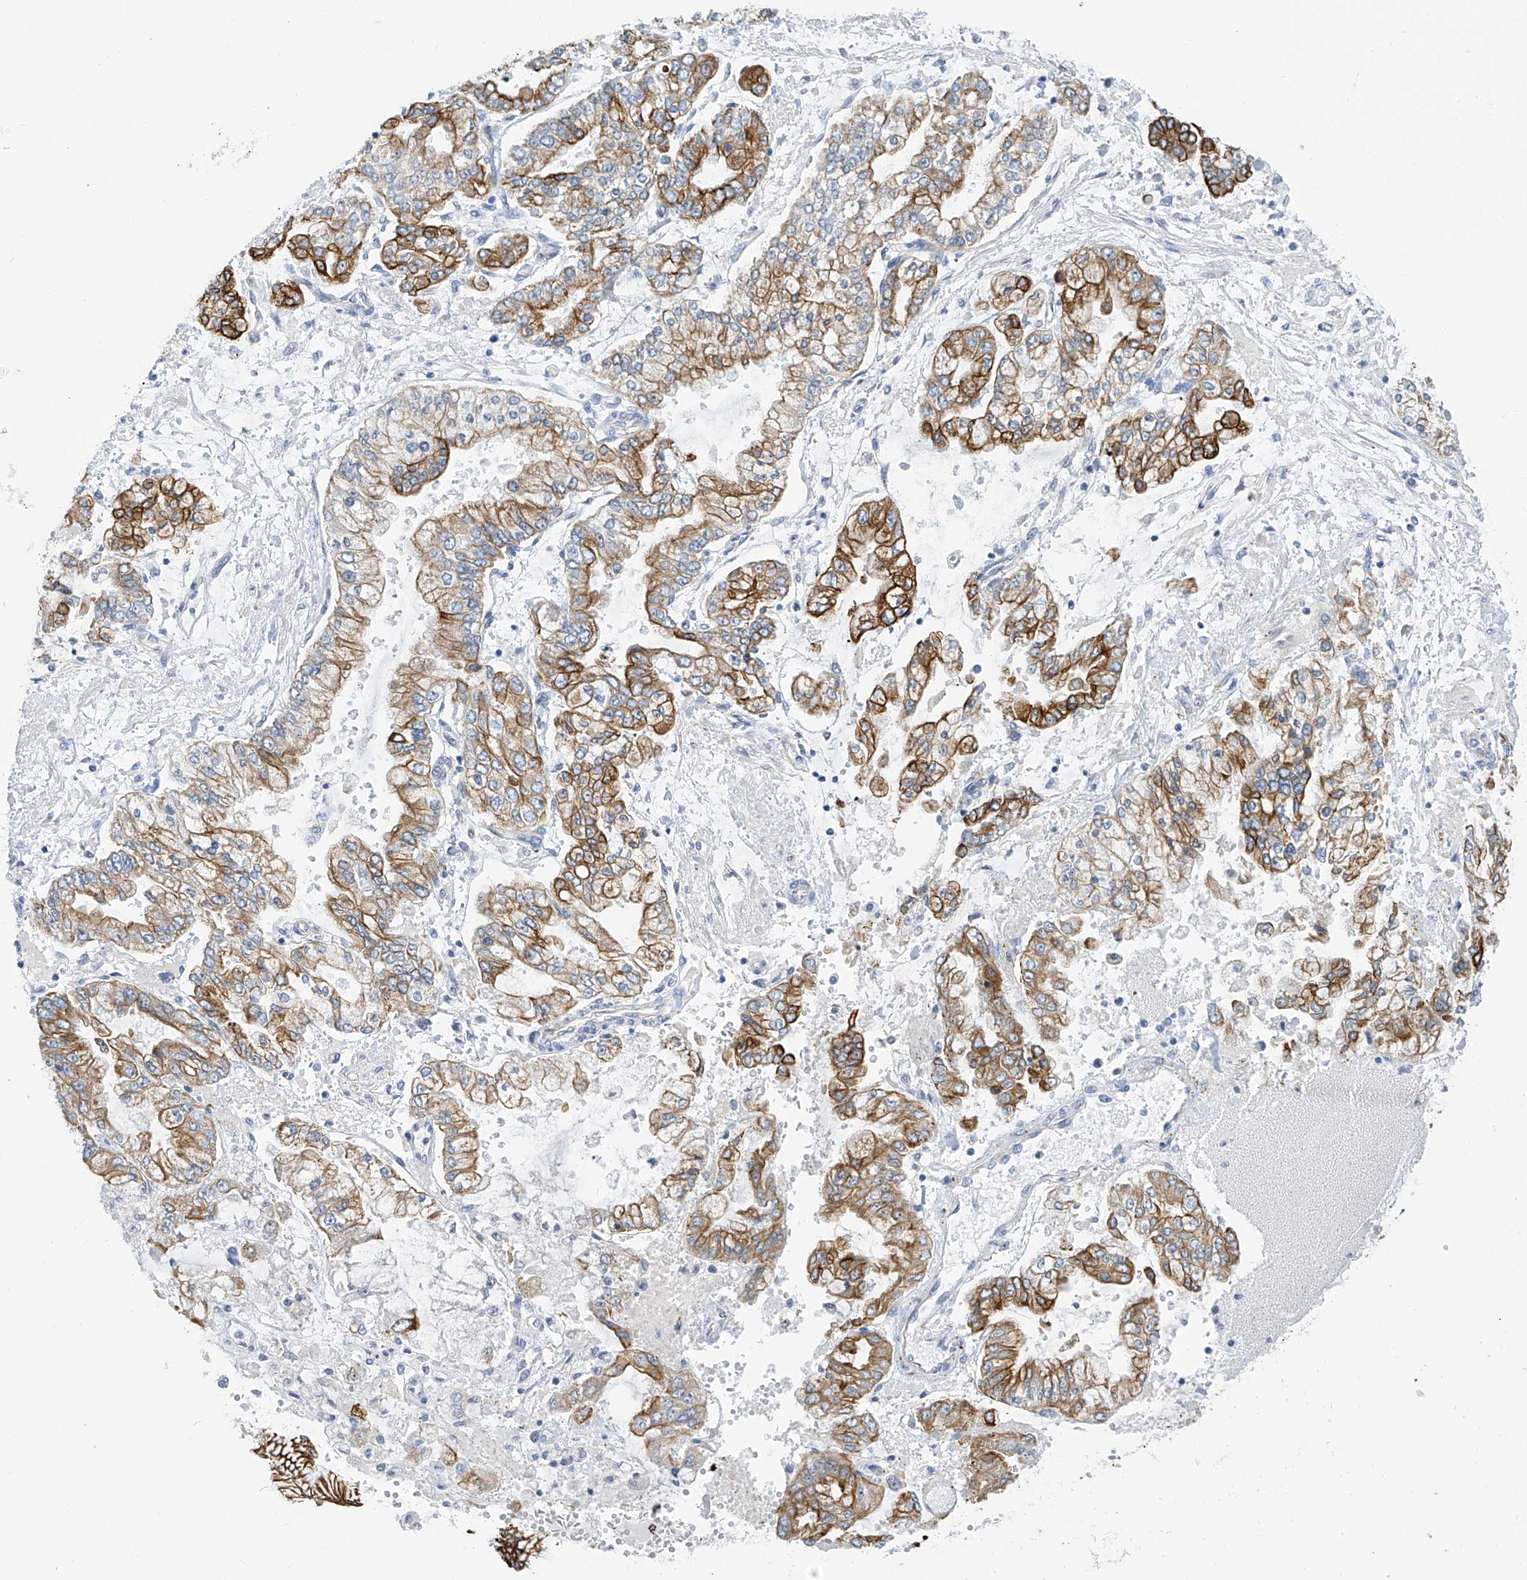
{"staining": {"intensity": "strong", "quantity": "25%-75%", "location": "cytoplasmic/membranous"}, "tissue": "stomach cancer", "cell_type": "Tumor cells", "image_type": "cancer", "snomed": [{"axis": "morphology", "description": "Normal tissue, NOS"}, {"axis": "morphology", "description": "Adenocarcinoma, NOS"}, {"axis": "topography", "description": "Stomach, upper"}, {"axis": "topography", "description": "Stomach"}], "caption": "High-magnification brightfield microscopy of stomach adenocarcinoma stained with DAB (3,3'-diaminobenzidine) (brown) and counterstained with hematoxylin (blue). tumor cells exhibit strong cytoplasmic/membranous expression is appreciated in about25%-75% of cells. (Stains: DAB (3,3'-diaminobenzidine) in brown, nuclei in blue, Microscopy: brightfield microscopy at high magnification).", "gene": "PIK3C2B", "patient": {"sex": "male", "age": 76}}